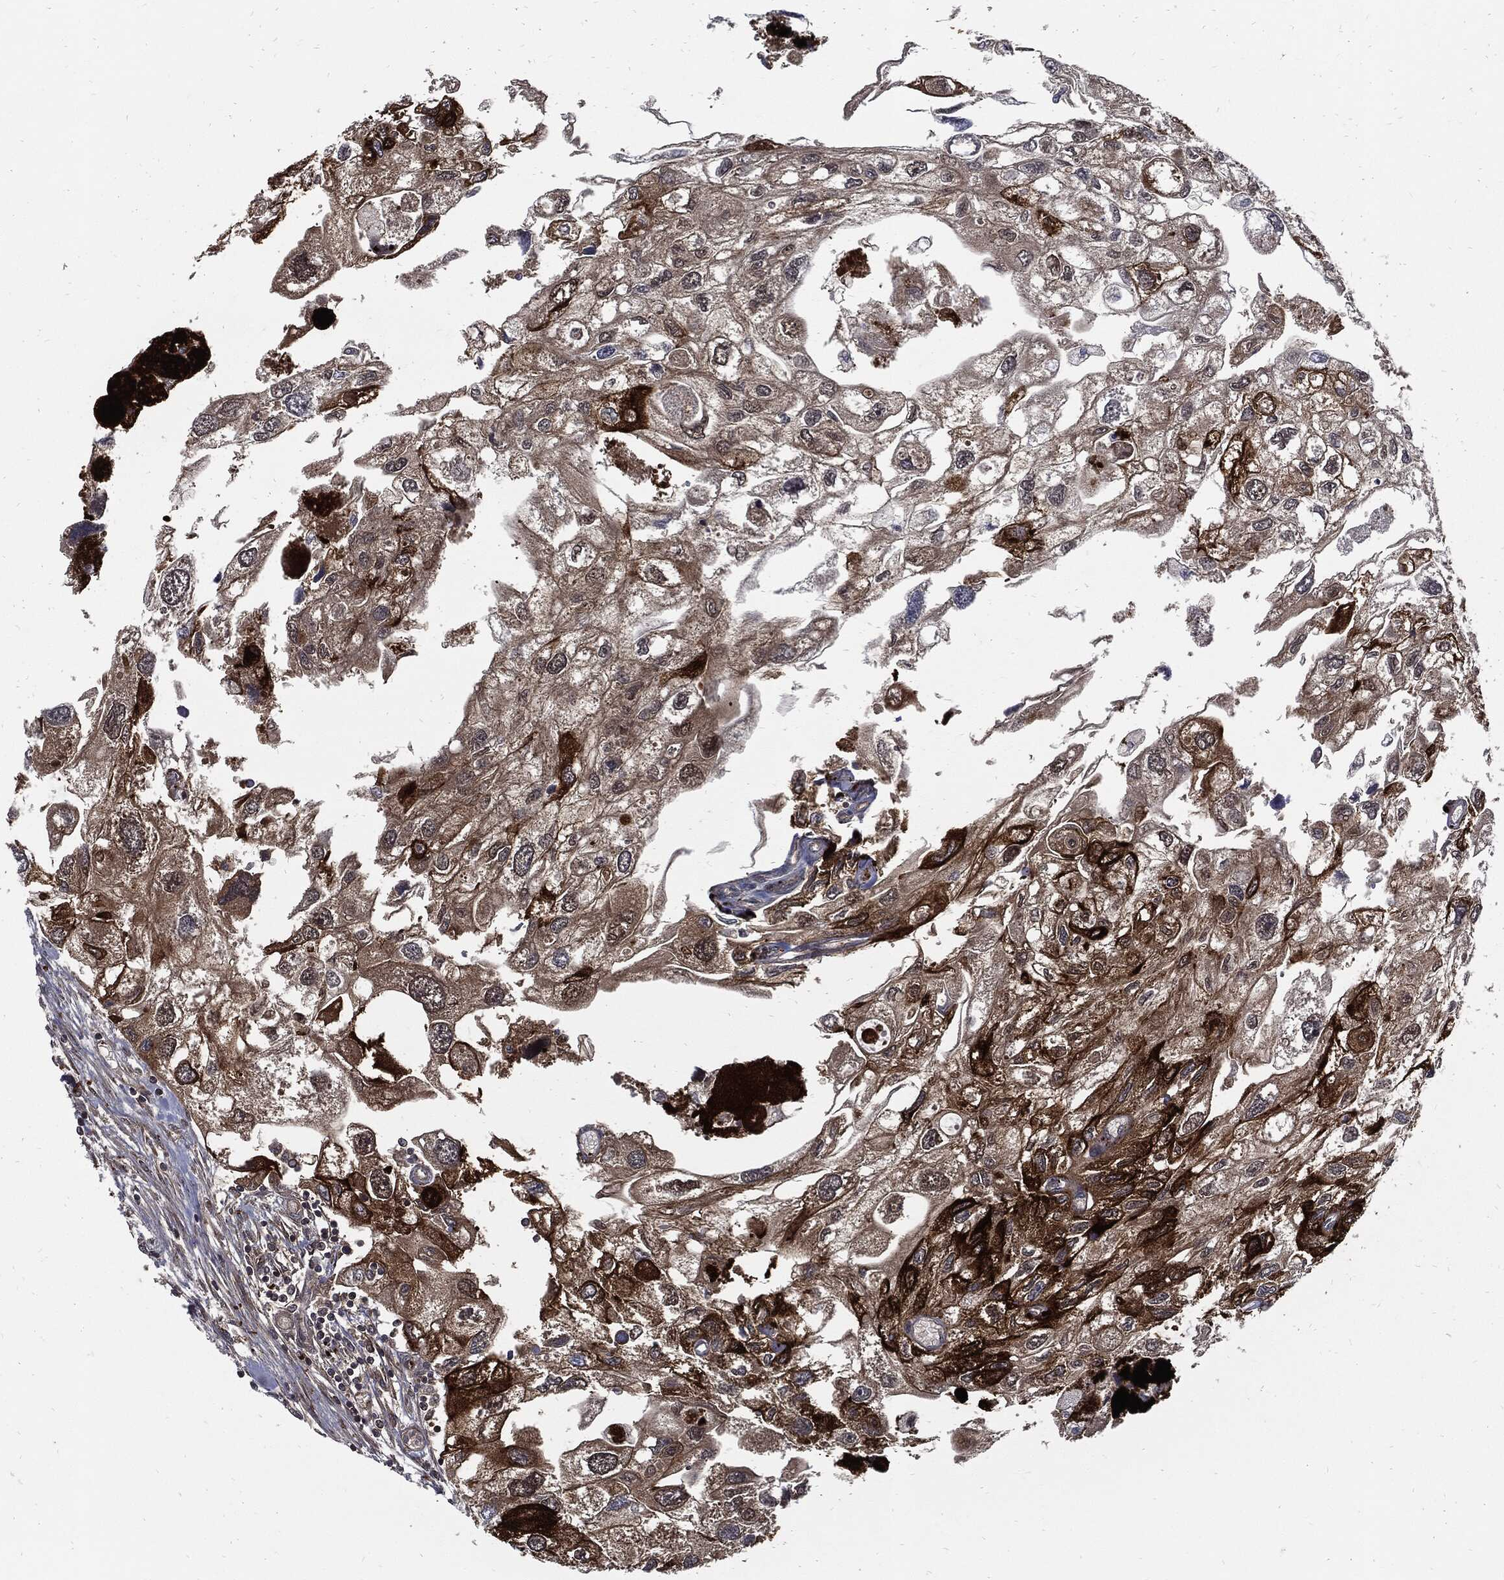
{"staining": {"intensity": "strong", "quantity": "<25%", "location": "cytoplasmic/membranous"}, "tissue": "urothelial cancer", "cell_type": "Tumor cells", "image_type": "cancer", "snomed": [{"axis": "morphology", "description": "Urothelial carcinoma, High grade"}, {"axis": "topography", "description": "Urinary bladder"}], "caption": "Protein staining of urothelial cancer tissue demonstrates strong cytoplasmic/membranous staining in approximately <25% of tumor cells.", "gene": "CLU", "patient": {"sex": "male", "age": 59}}